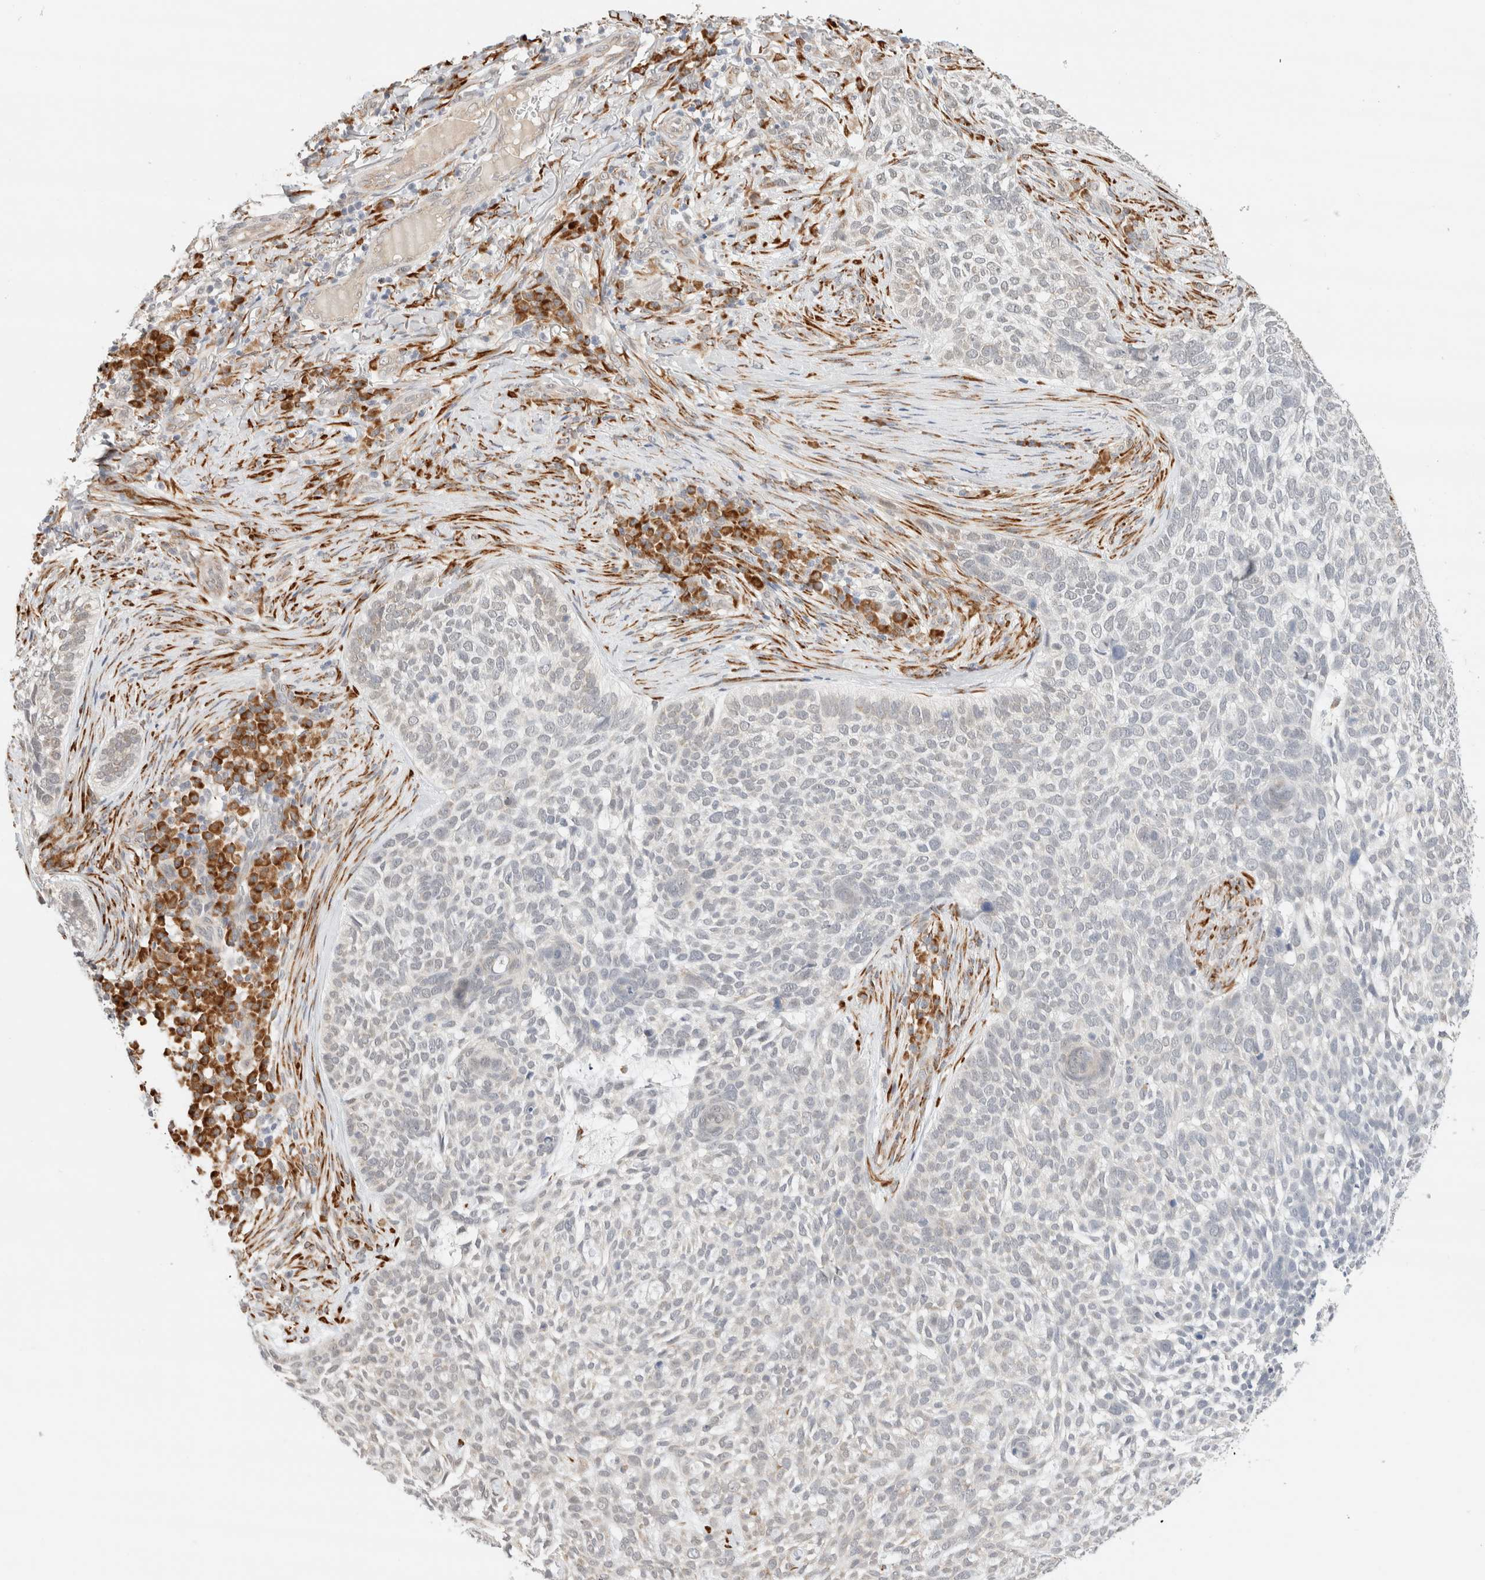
{"staining": {"intensity": "weak", "quantity": "25%-75%", "location": "cytoplasmic/membranous"}, "tissue": "skin cancer", "cell_type": "Tumor cells", "image_type": "cancer", "snomed": [{"axis": "morphology", "description": "Basal cell carcinoma"}, {"axis": "topography", "description": "Skin"}], "caption": "Weak cytoplasmic/membranous protein expression is appreciated in about 25%-75% of tumor cells in basal cell carcinoma (skin).", "gene": "HDLBP", "patient": {"sex": "female", "age": 64}}